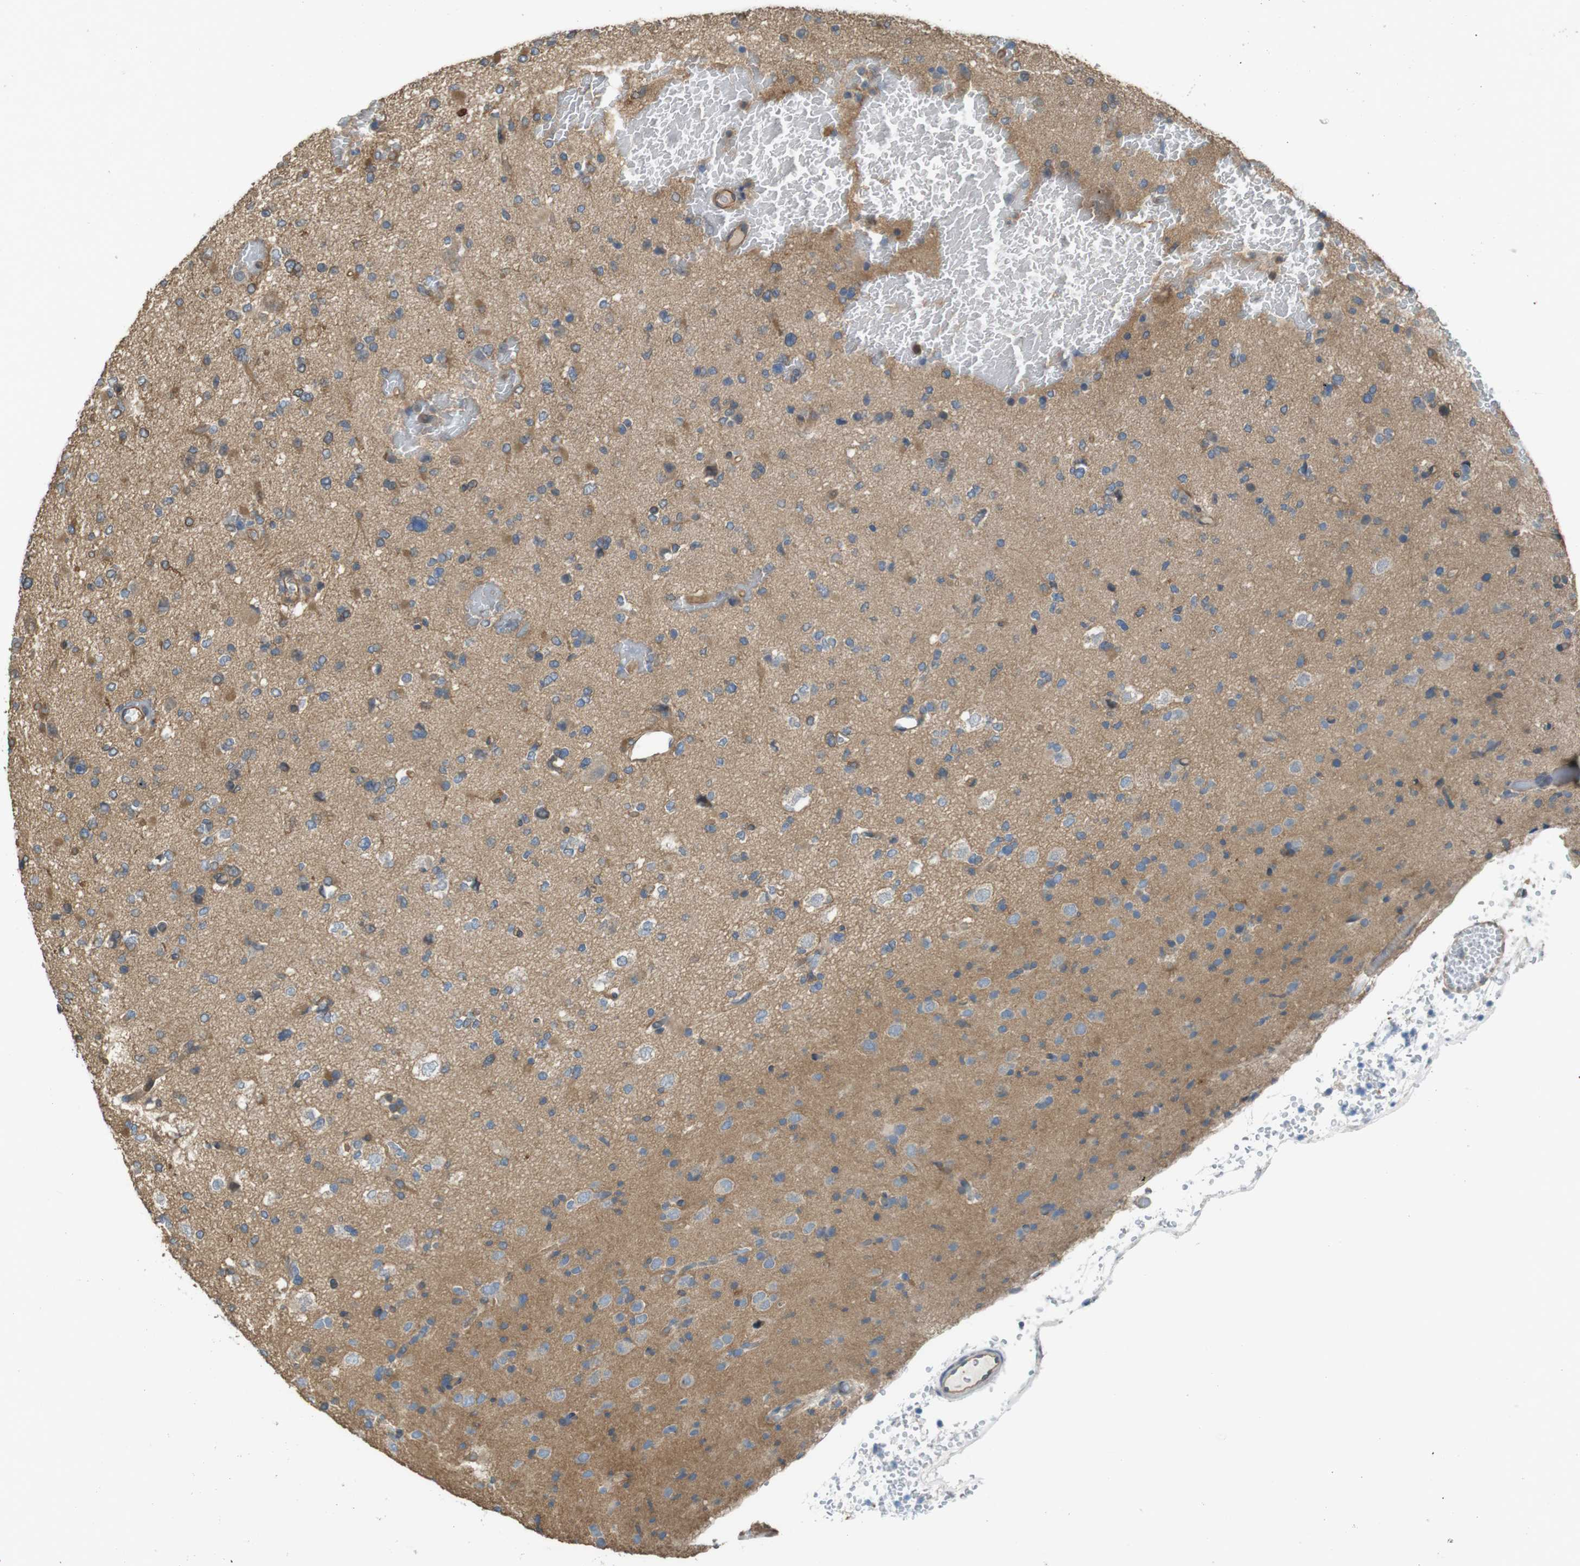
{"staining": {"intensity": "moderate", "quantity": "<25%", "location": "cytoplasmic/membranous"}, "tissue": "glioma", "cell_type": "Tumor cells", "image_type": "cancer", "snomed": [{"axis": "morphology", "description": "Glioma, malignant, Low grade"}, {"axis": "topography", "description": "Brain"}], "caption": "IHC image of human malignant glioma (low-grade) stained for a protein (brown), which displays low levels of moderate cytoplasmic/membranous positivity in approximately <25% of tumor cells.", "gene": "ARHGDIA", "patient": {"sex": "female", "age": 22}}